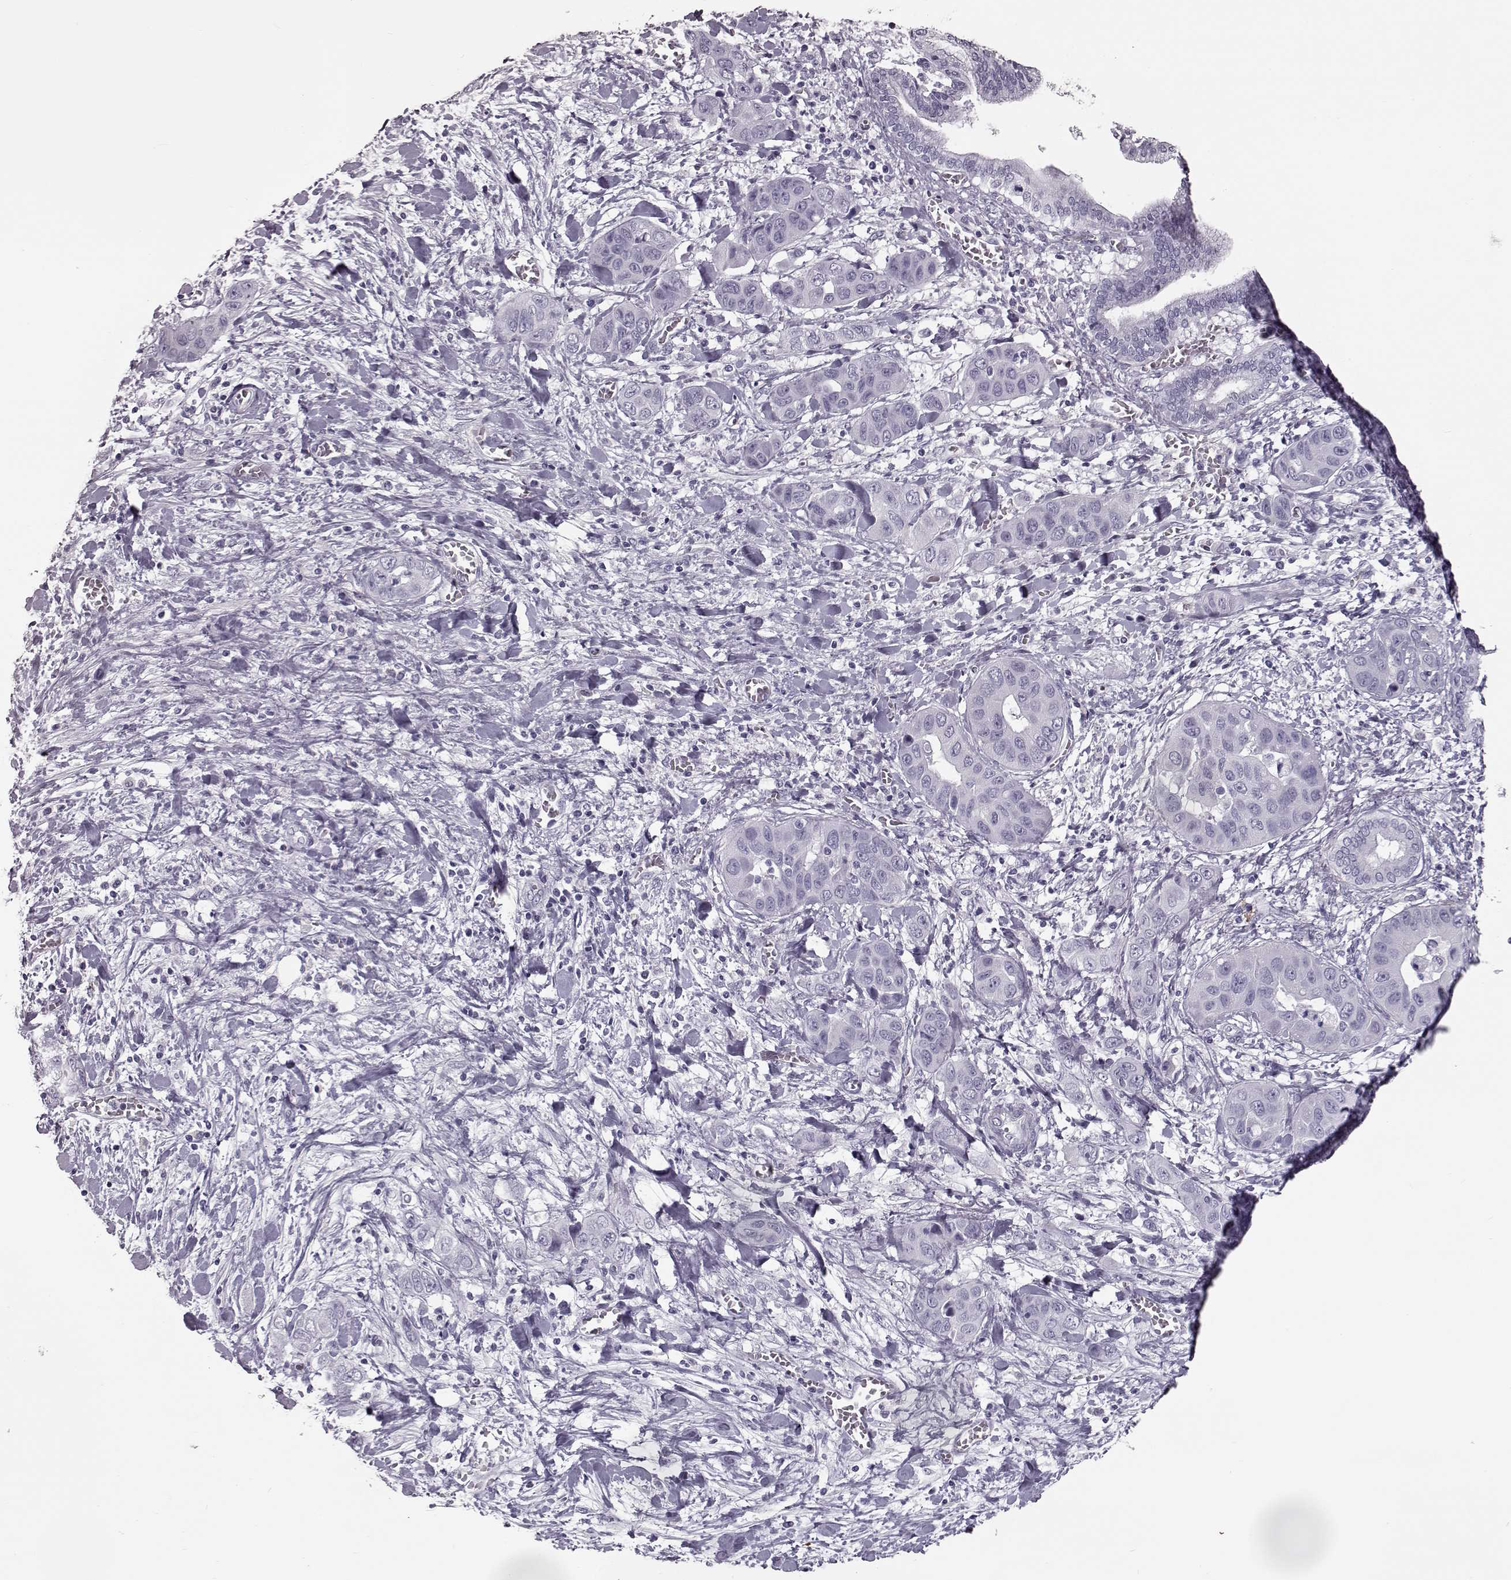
{"staining": {"intensity": "negative", "quantity": "none", "location": "none"}, "tissue": "liver cancer", "cell_type": "Tumor cells", "image_type": "cancer", "snomed": [{"axis": "morphology", "description": "Cholangiocarcinoma"}, {"axis": "topography", "description": "Liver"}], "caption": "Immunohistochemistry (IHC) photomicrograph of cholangiocarcinoma (liver) stained for a protein (brown), which displays no expression in tumor cells.", "gene": "CCL19", "patient": {"sex": "female", "age": 52}}